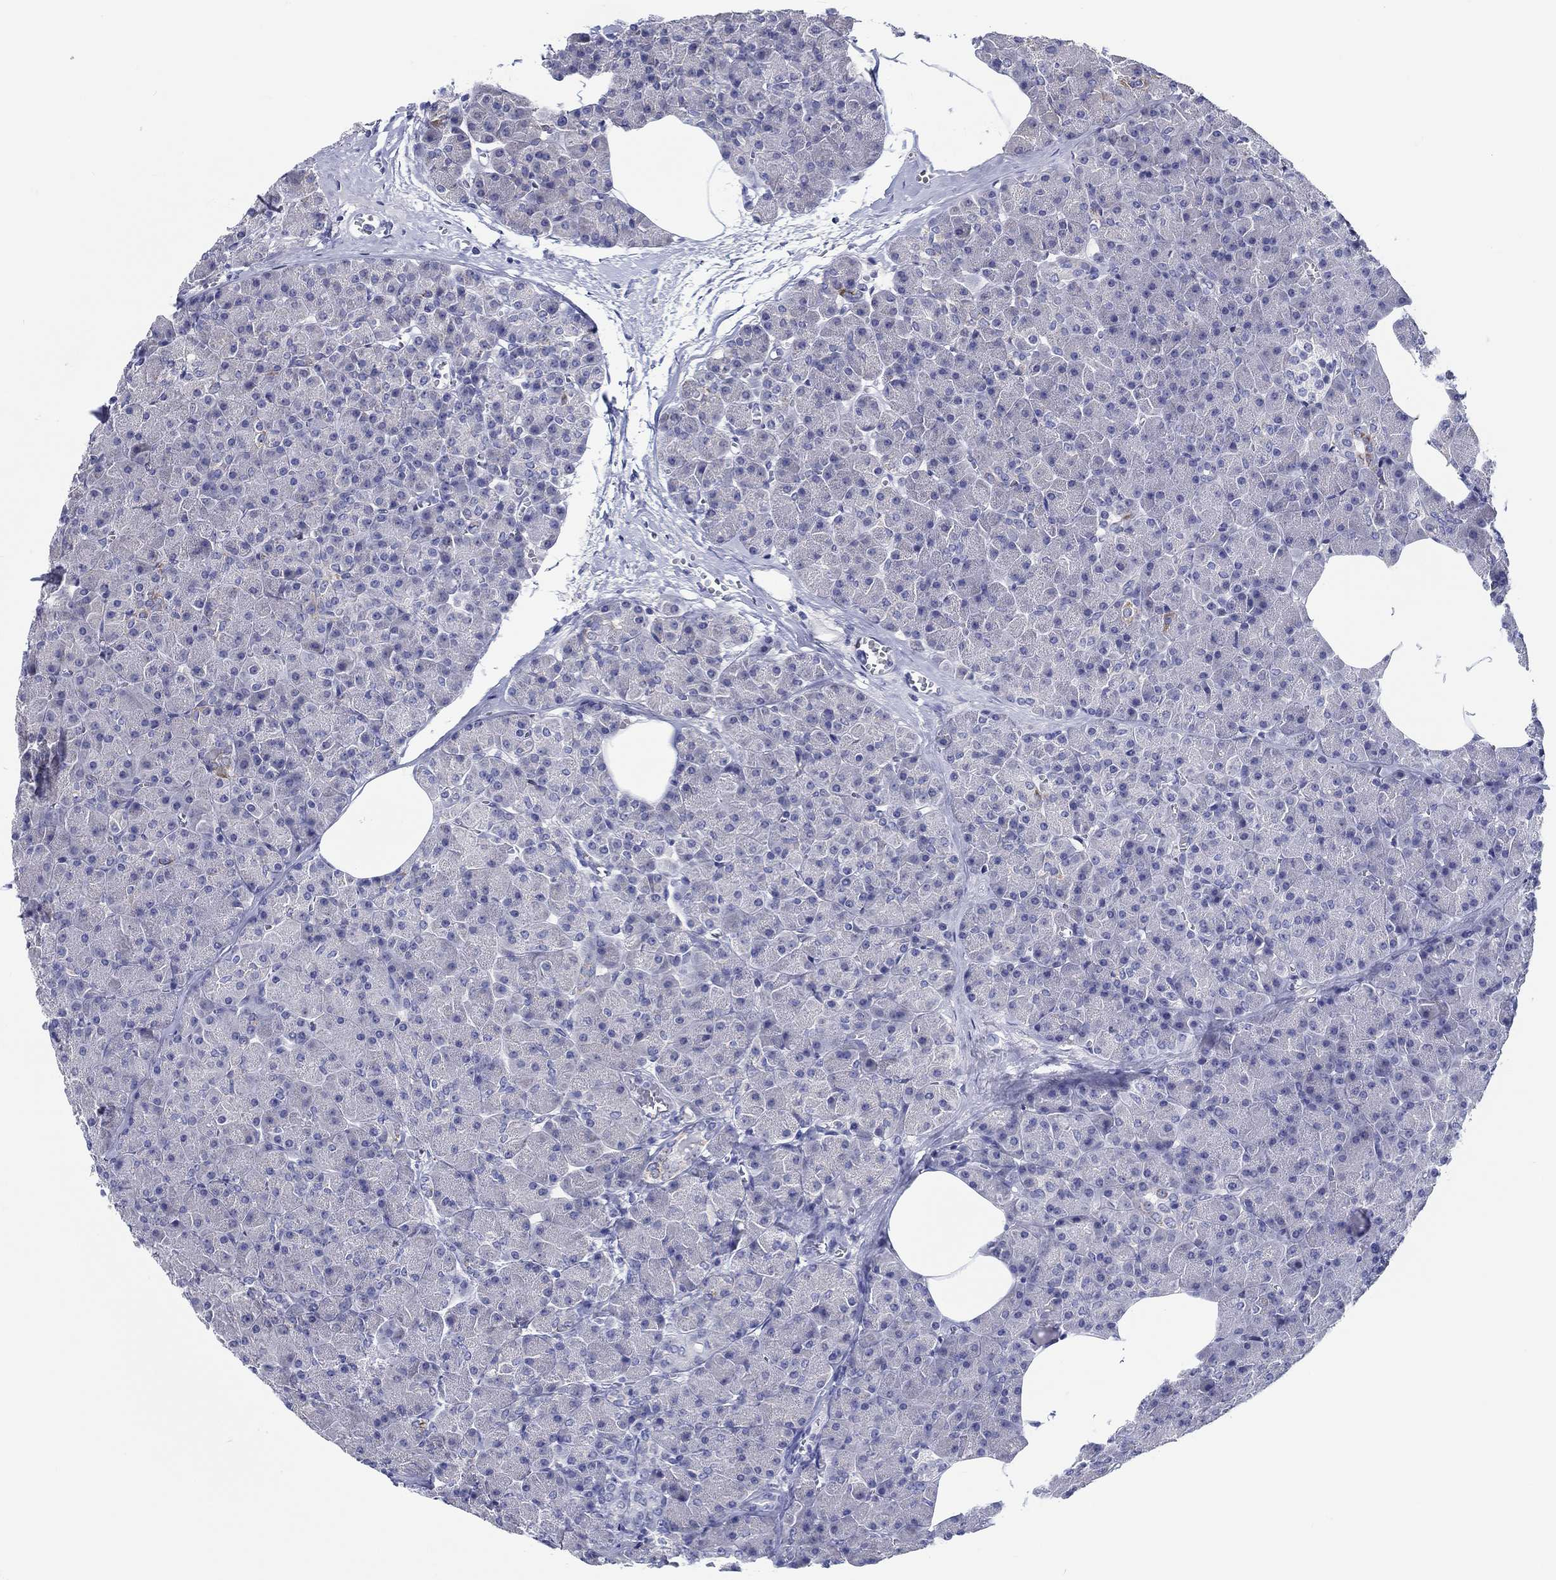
{"staining": {"intensity": "negative", "quantity": "none", "location": "none"}, "tissue": "pancreas", "cell_type": "Exocrine glandular cells", "image_type": "normal", "snomed": [{"axis": "morphology", "description": "Normal tissue, NOS"}, {"axis": "topography", "description": "Pancreas"}], "caption": "The immunohistochemistry (IHC) image has no significant positivity in exocrine glandular cells of pancreas. (DAB (3,3'-diaminobenzidine) IHC visualized using brightfield microscopy, high magnification).", "gene": "H1", "patient": {"sex": "female", "age": 45}}